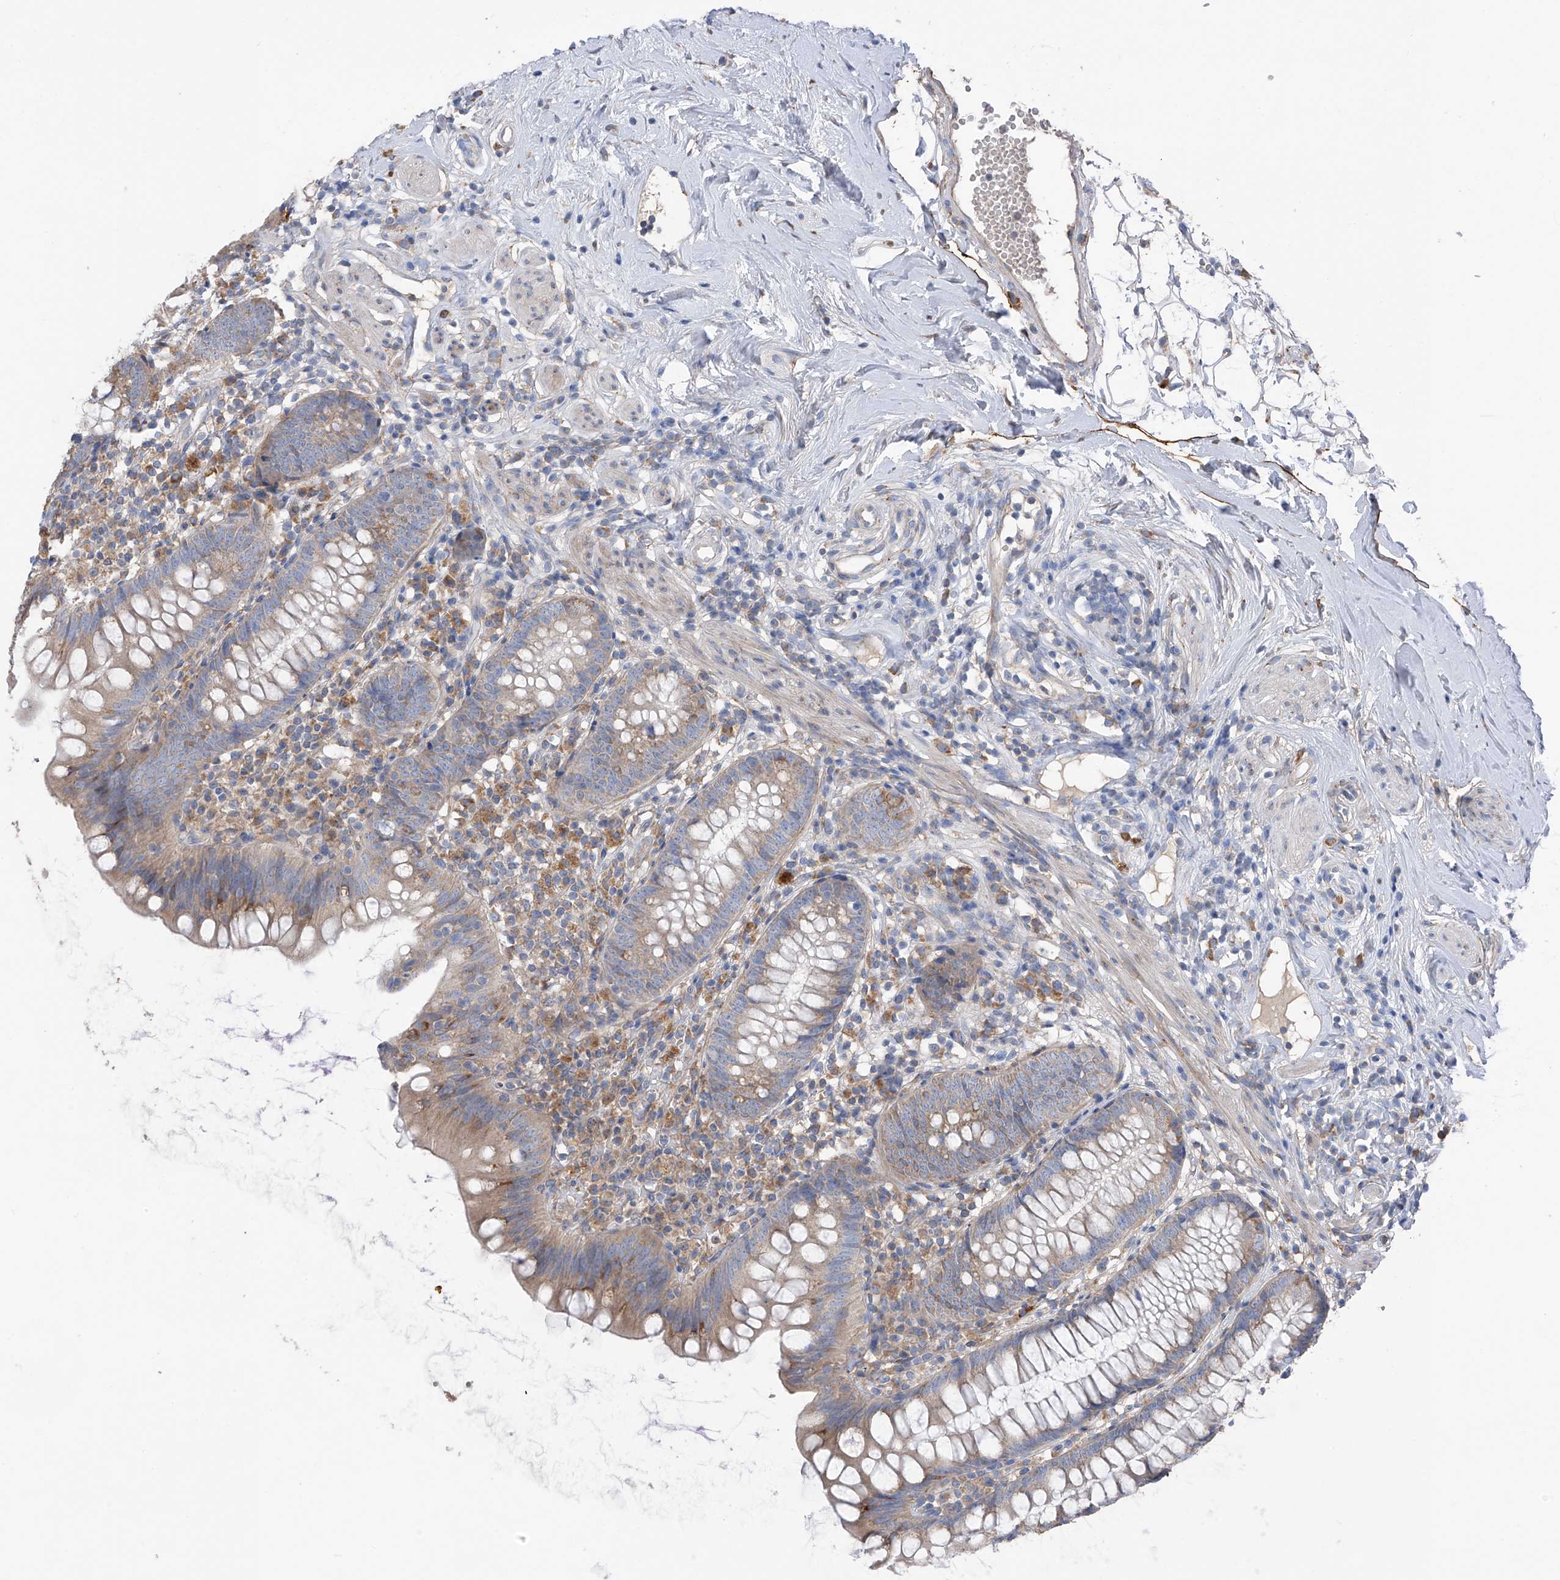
{"staining": {"intensity": "weak", "quantity": "<25%", "location": "cytoplasmic/membranous"}, "tissue": "appendix", "cell_type": "Glandular cells", "image_type": "normal", "snomed": [{"axis": "morphology", "description": "Normal tissue, NOS"}, {"axis": "topography", "description": "Appendix"}], "caption": "Histopathology image shows no protein staining in glandular cells of normal appendix. (Immunohistochemistry, brightfield microscopy, high magnification).", "gene": "GALNTL6", "patient": {"sex": "female", "age": 62}}